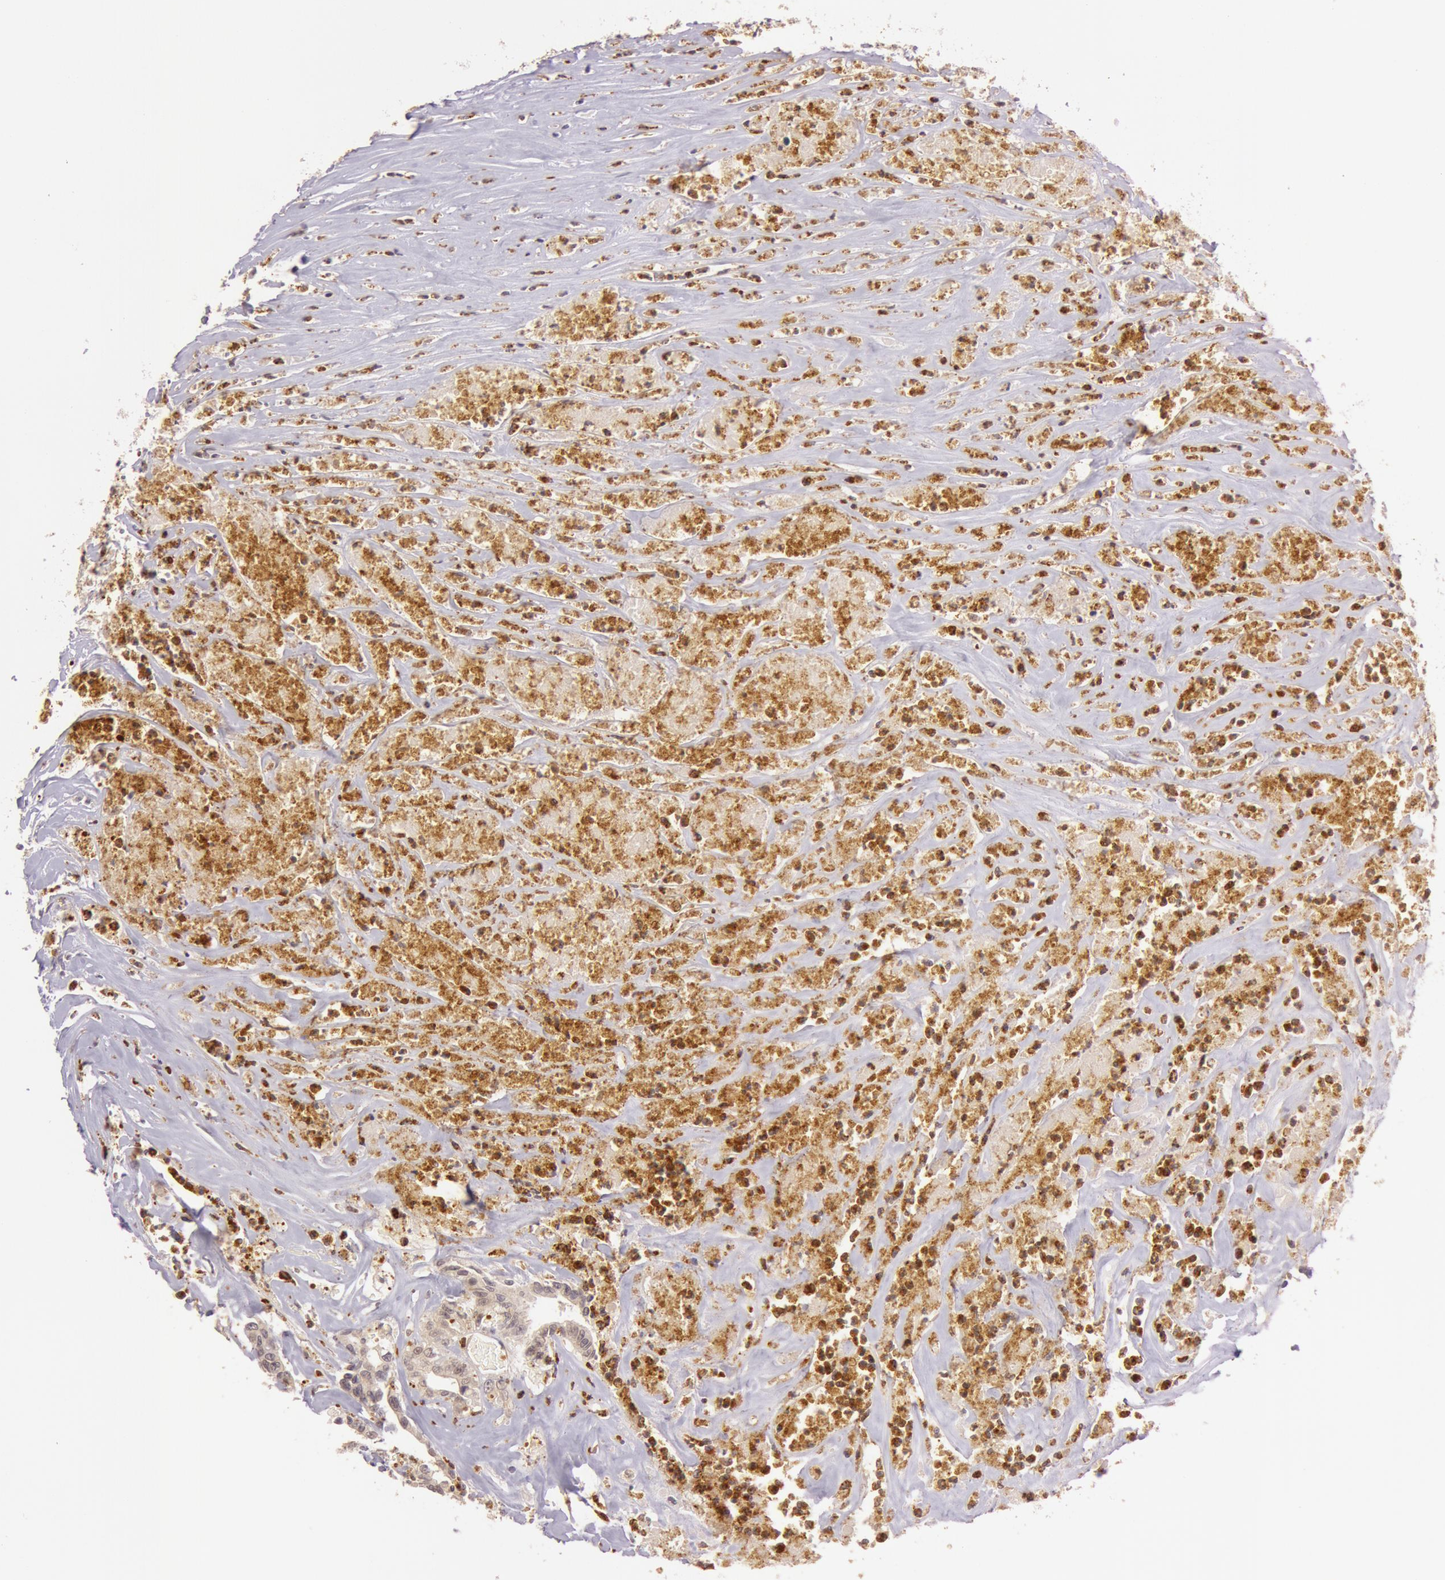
{"staining": {"intensity": "moderate", "quantity": ">75%", "location": "cytoplasmic/membranous"}, "tissue": "colorectal cancer", "cell_type": "Tumor cells", "image_type": "cancer", "snomed": [{"axis": "morphology", "description": "Adenocarcinoma, NOS"}, {"axis": "topography", "description": "Colon"}], "caption": "Immunohistochemical staining of colorectal adenocarcinoma shows moderate cytoplasmic/membranous protein staining in about >75% of tumor cells.", "gene": "ATG2B", "patient": {"sex": "female", "age": 70}}